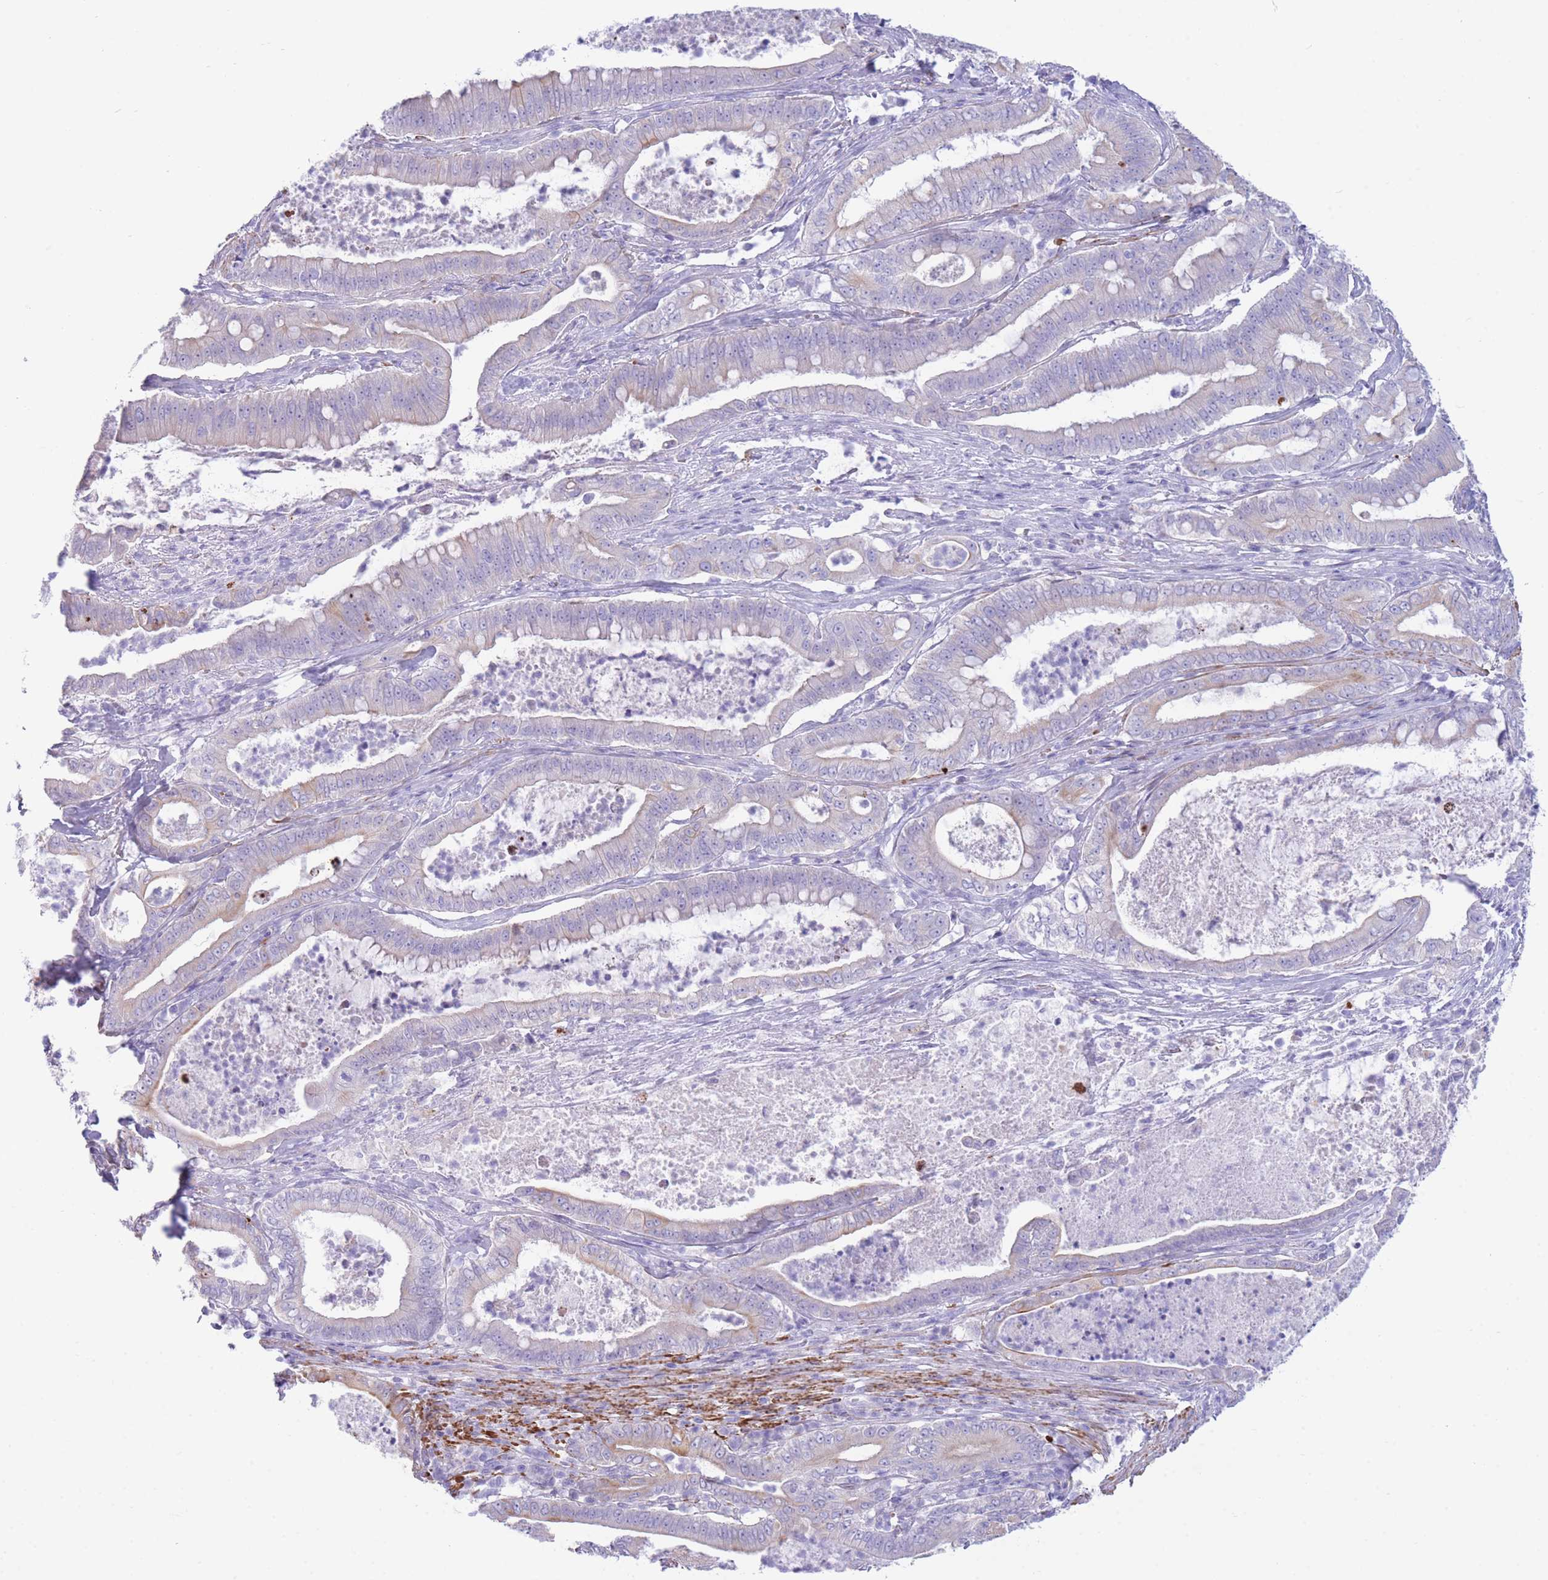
{"staining": {"intensity": "weak", "quantity": "<25%", "location": "cytoplasmic/membranous"}, "tissue": "pancreatic cancer", "cell_type": "Tumor cells", "image_type": "cancer", "snomed": [{"axis": "morphology", "description": "Adenocarcinoma, NOS"}, {"axis": "topography", "description": "Pancreas"}], "caption": "Immunohistochemistry (IHC) micrograph of human adenocarcinoma (pancreatic) stained for a protein (brown), which exhibits no staining in tumor cells.", "gene": "VWA8", "patient": {"sex": "male", "age": 71}}